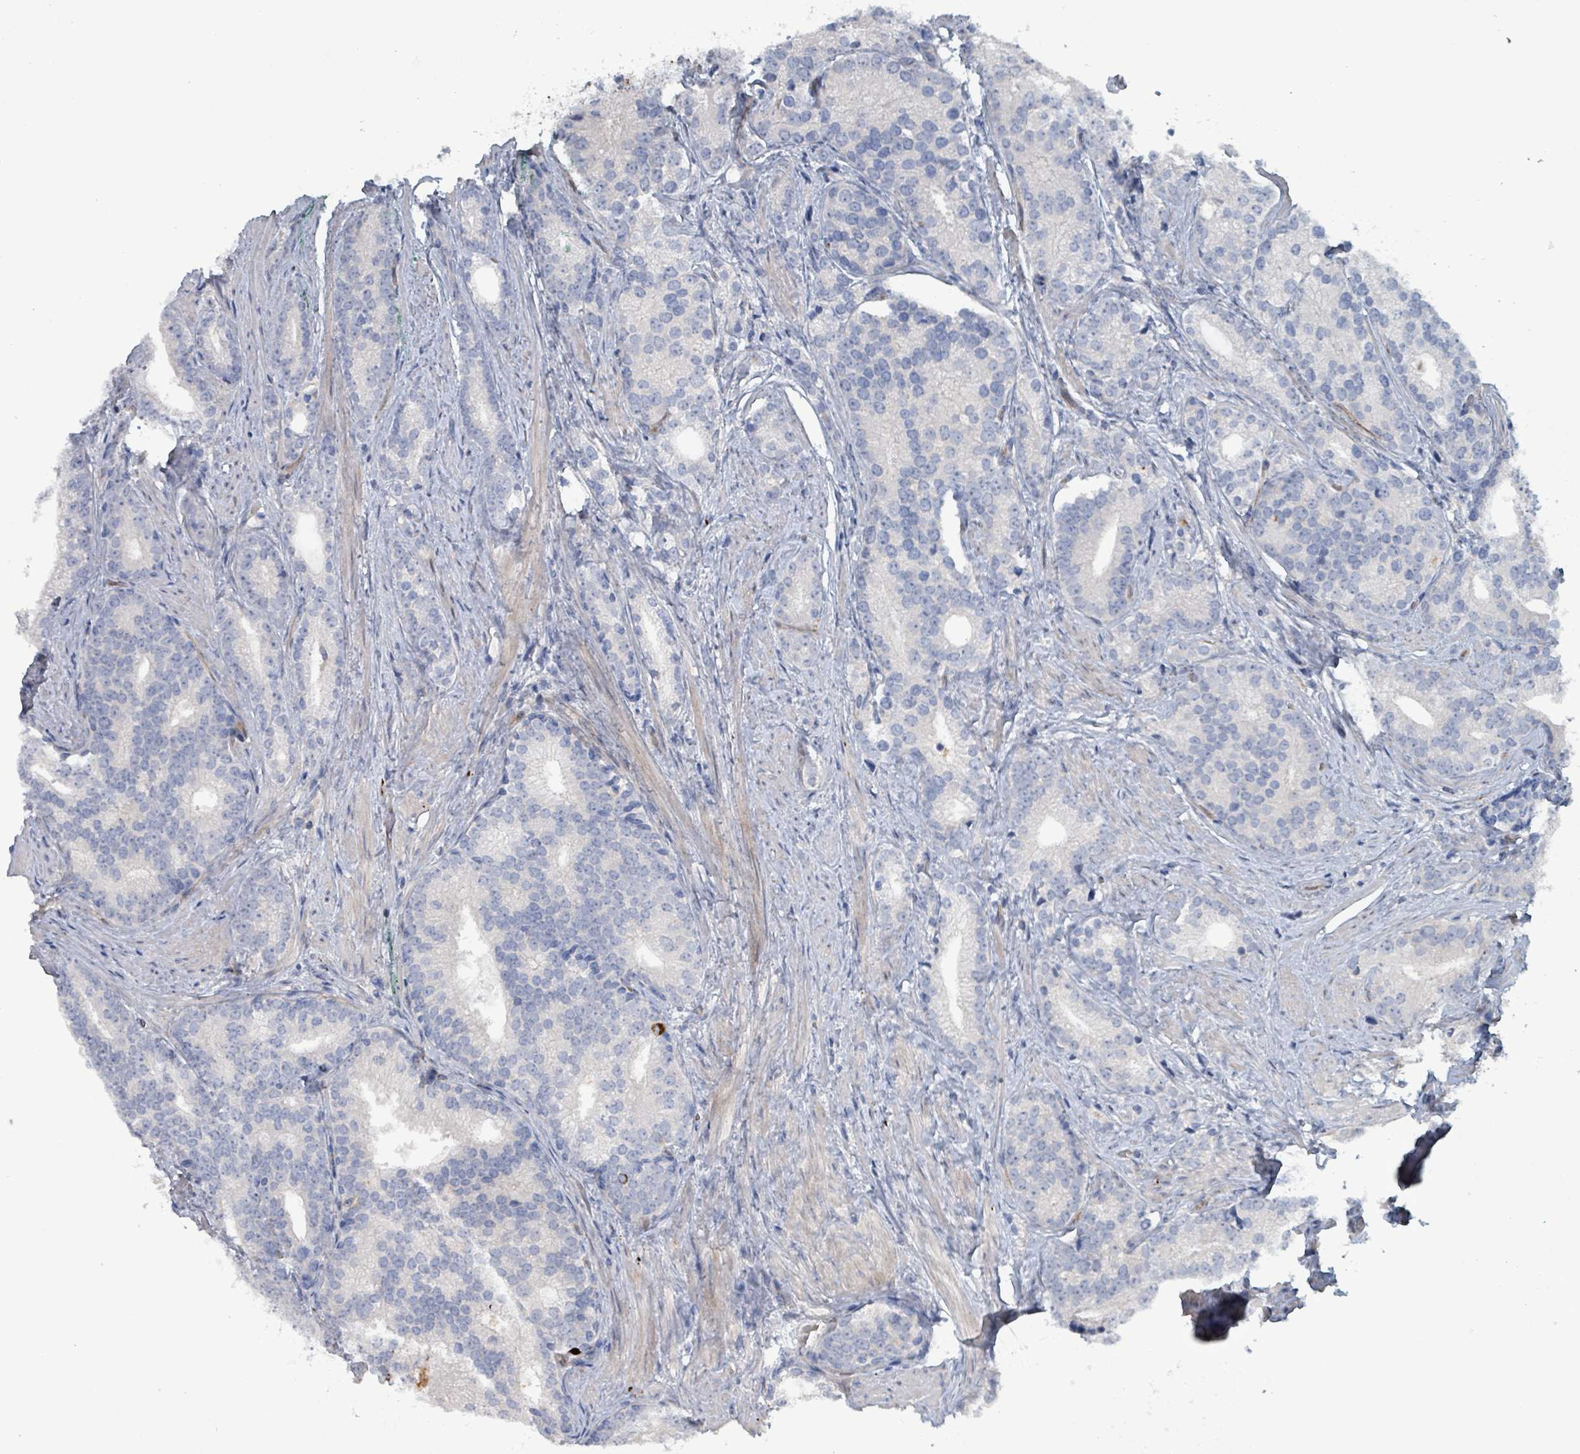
{"staining": {"intensity": "negative", "quantity": "none", "location": "none"}, "tissue": "prostate cancer", "cell_type": "Tumor cells", "image_type": "cancer", "snomed": [{"axis": "morphology", "description": "Adenocarcinoma, Low grade"}, {"axis": "topography", "description": "Prostate"}], "caption": "Immunohistochemistry (IHC) image of neoplastic tissue: prostate low-grade adenocarcinoma stained with DAB exhibits no significant protein staining in tumor cells.", "gene": "TAAR5", "patient": {"sex": "male", "age": 71}}